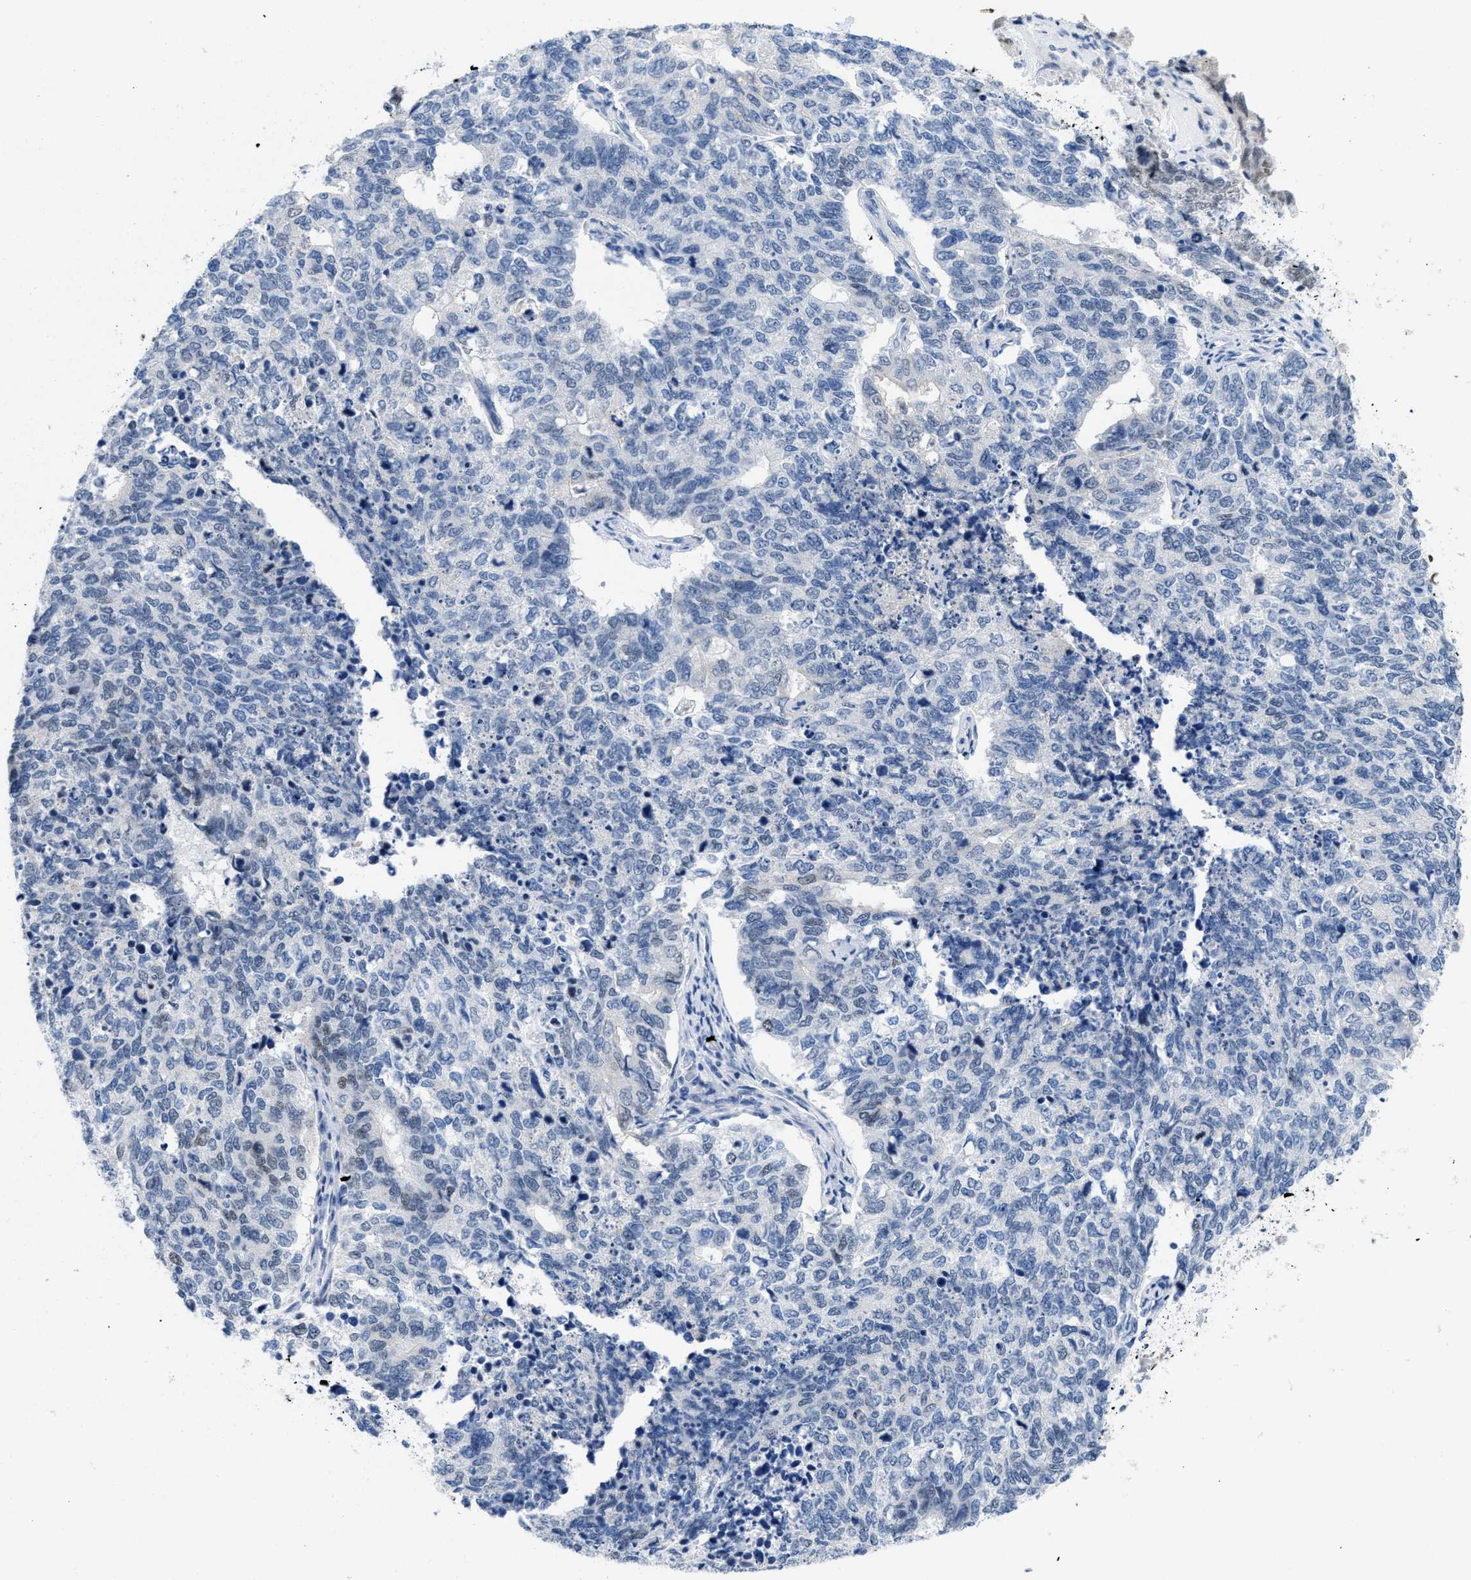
{"staining": {"intensity": "negative", "quantity": "none", "location": "none"}, "tissue": "cervical cancer", "cell_type": "Tumor cells", "image_type": "cancer", "snomed": [{"axis": "morphology", "description": "Squamous cell carcinoma, NOS"}, {"axis": "topography", "description": "Cervix"}], "caption": "The photomicrograph reveals no significant expression in tumor cells of cervical cancer. (Brightfield microscopy of DAB (3,3'-diaminobenzidine) IHC at high magnification).", "gene": "NFIX", "patient": {"sex": "female", "age": 63}}